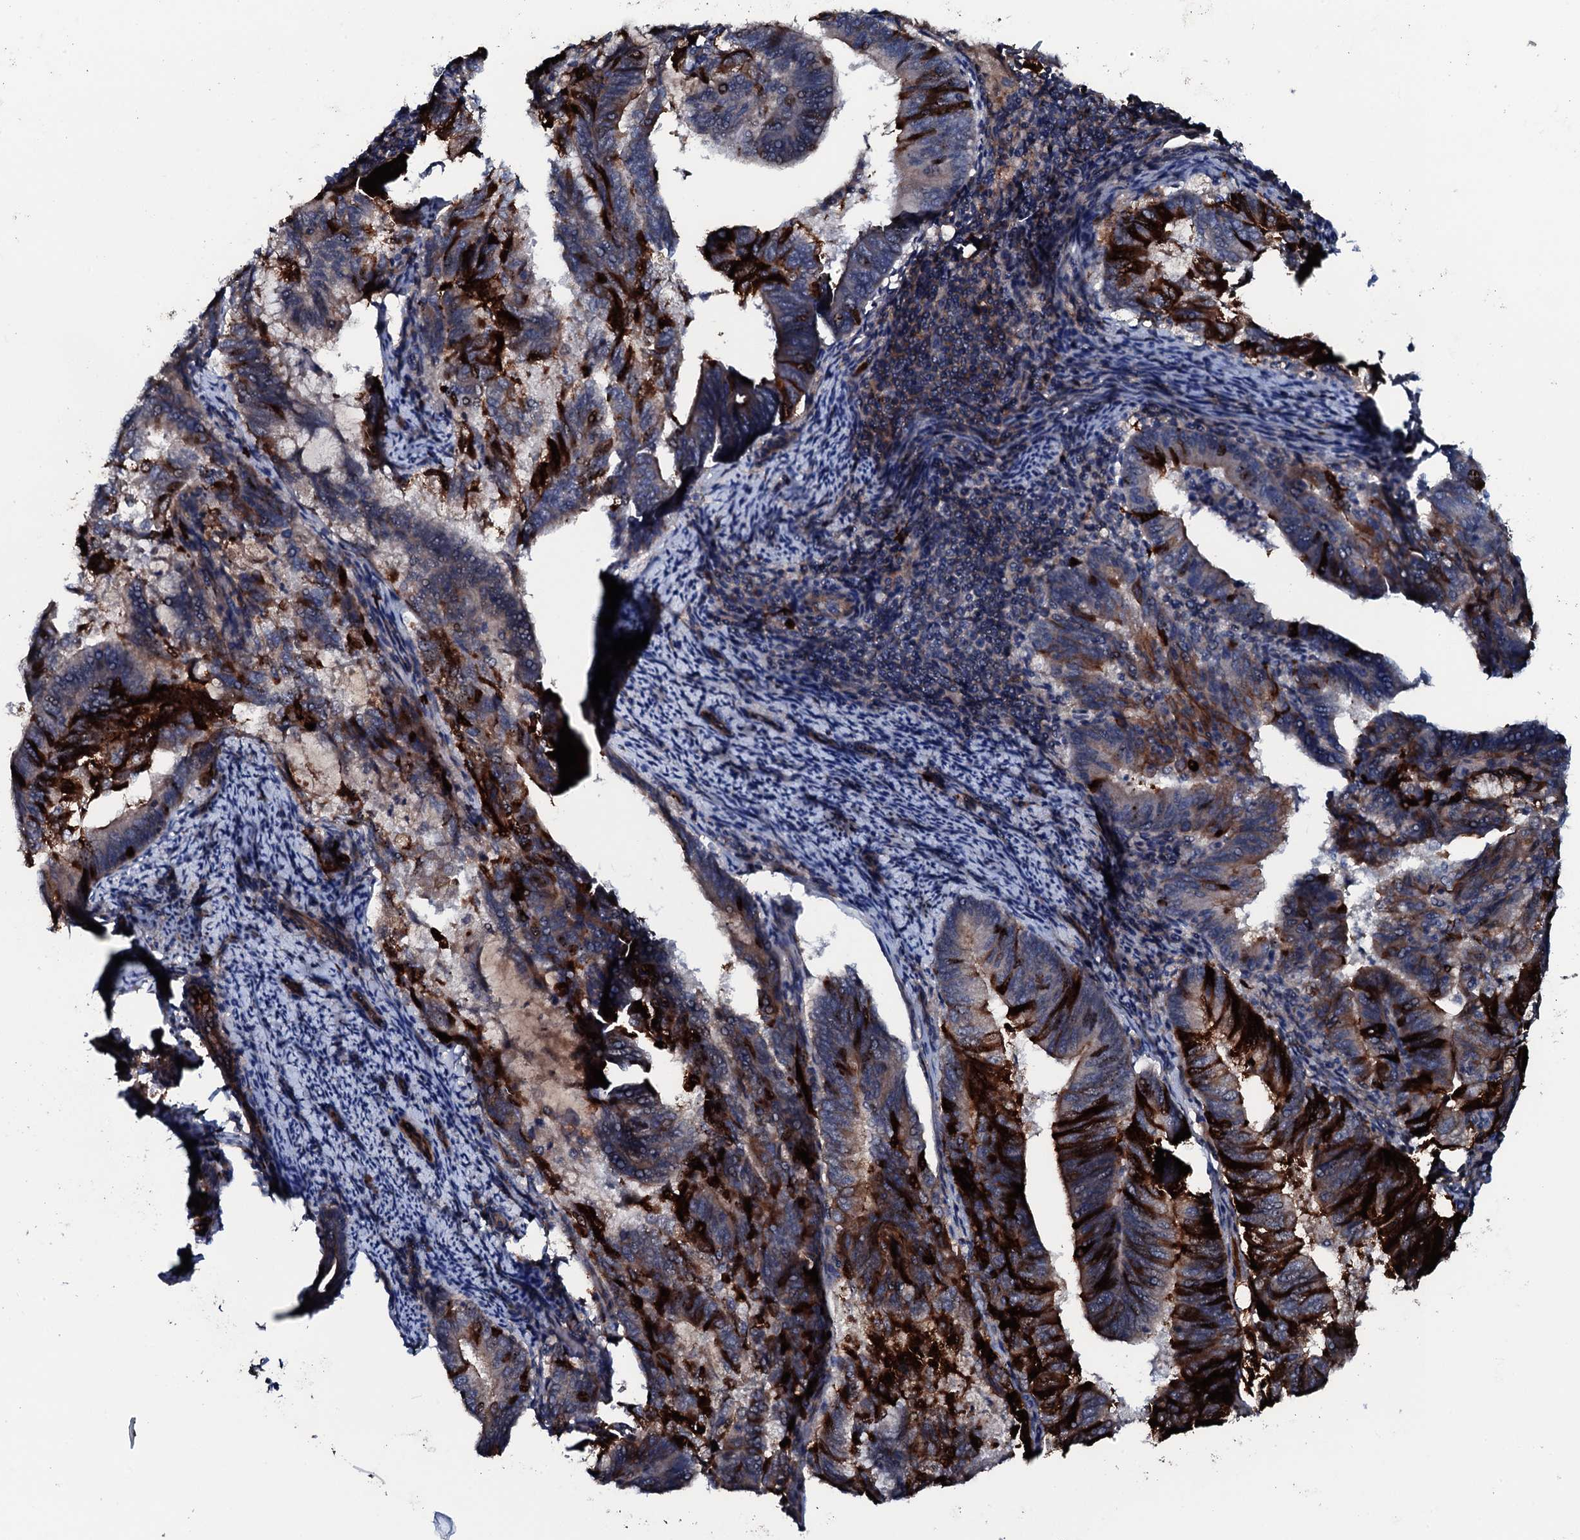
{"staining": {"intensity": "strong", "quantity": "25%-75%", "location": "cytoplasmic/membranous"}, "tissue": "endometrial cancer", "cell_type": "Tumor cells", "image_type": "cancer", "snomed": [{"axis": "morphology", "description": "Adenocarcinoma, NOS"}, {"axis": "topography", "description": "Endometrium"}], "caption": "A brown stain labels strong cytoplasmic/membranous expression of a protein in human endometrial cancer (adenocarcinoma) tumor cells.", "gene": "NEK1", "patient": {"sex": "female", "age": 80}}